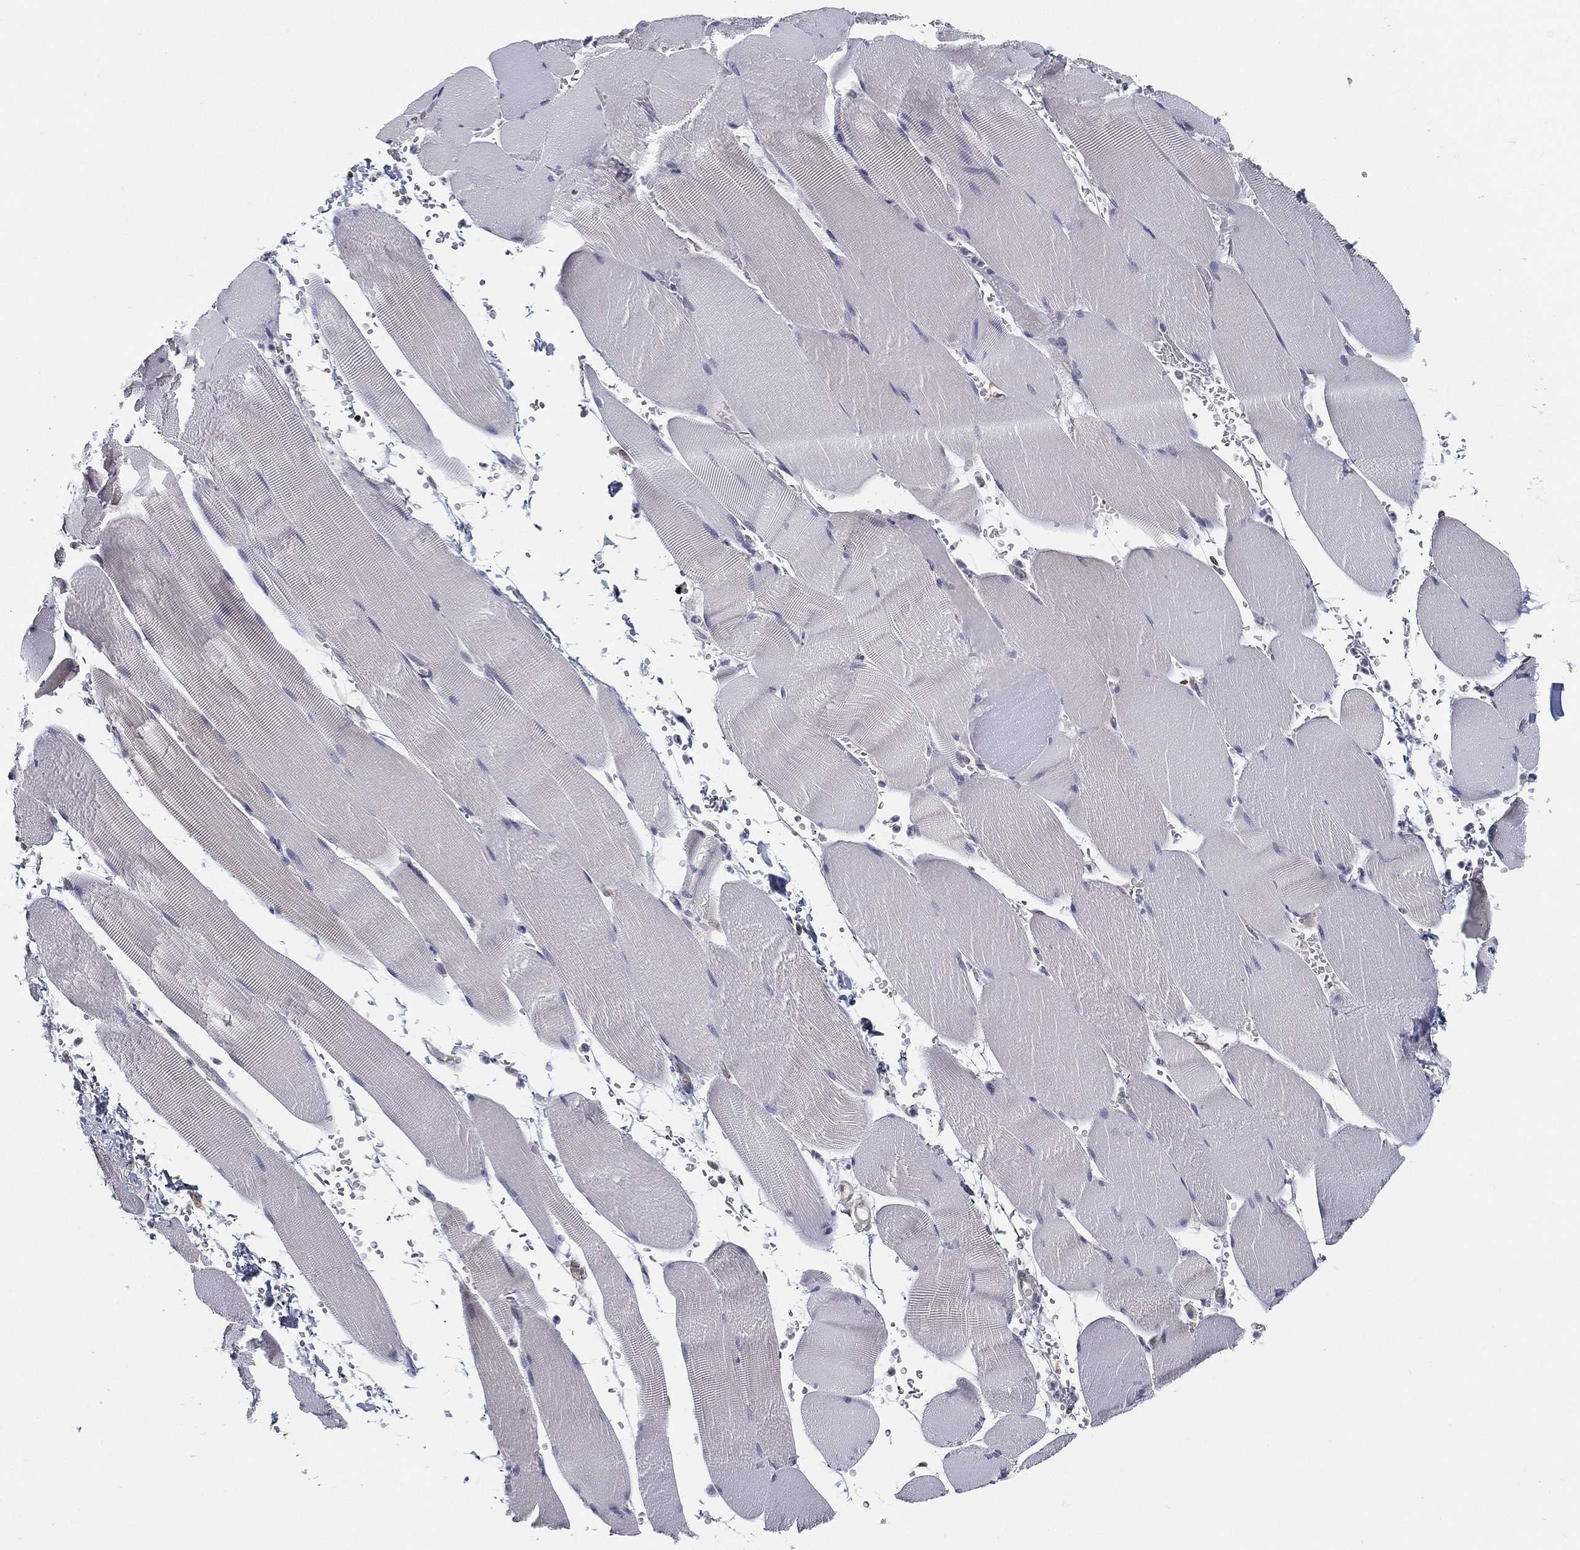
{"staining": {"intensity": "negative", "quantity": "none", "location": "none"}, "tissue": "skeletal muscle", "cell_type": "Myocytes", "image_type": "normal", "snomed": [{"axis": "morphology", "description": "Normal tissue, NOS"}, {"axis": "topography", "description": "Skeletal muscle"}], "caption": "Immunohistochemistry (IHC) histopathology image of benign human skeletal muscle stained for a protein (brown), which displays no positivity in myocytes. (DAB immunohistochemistry (IHC) with hematoxylin counter stain).", "gene": "LRRC56", "patient": {"sex": "male", "age": 56}}